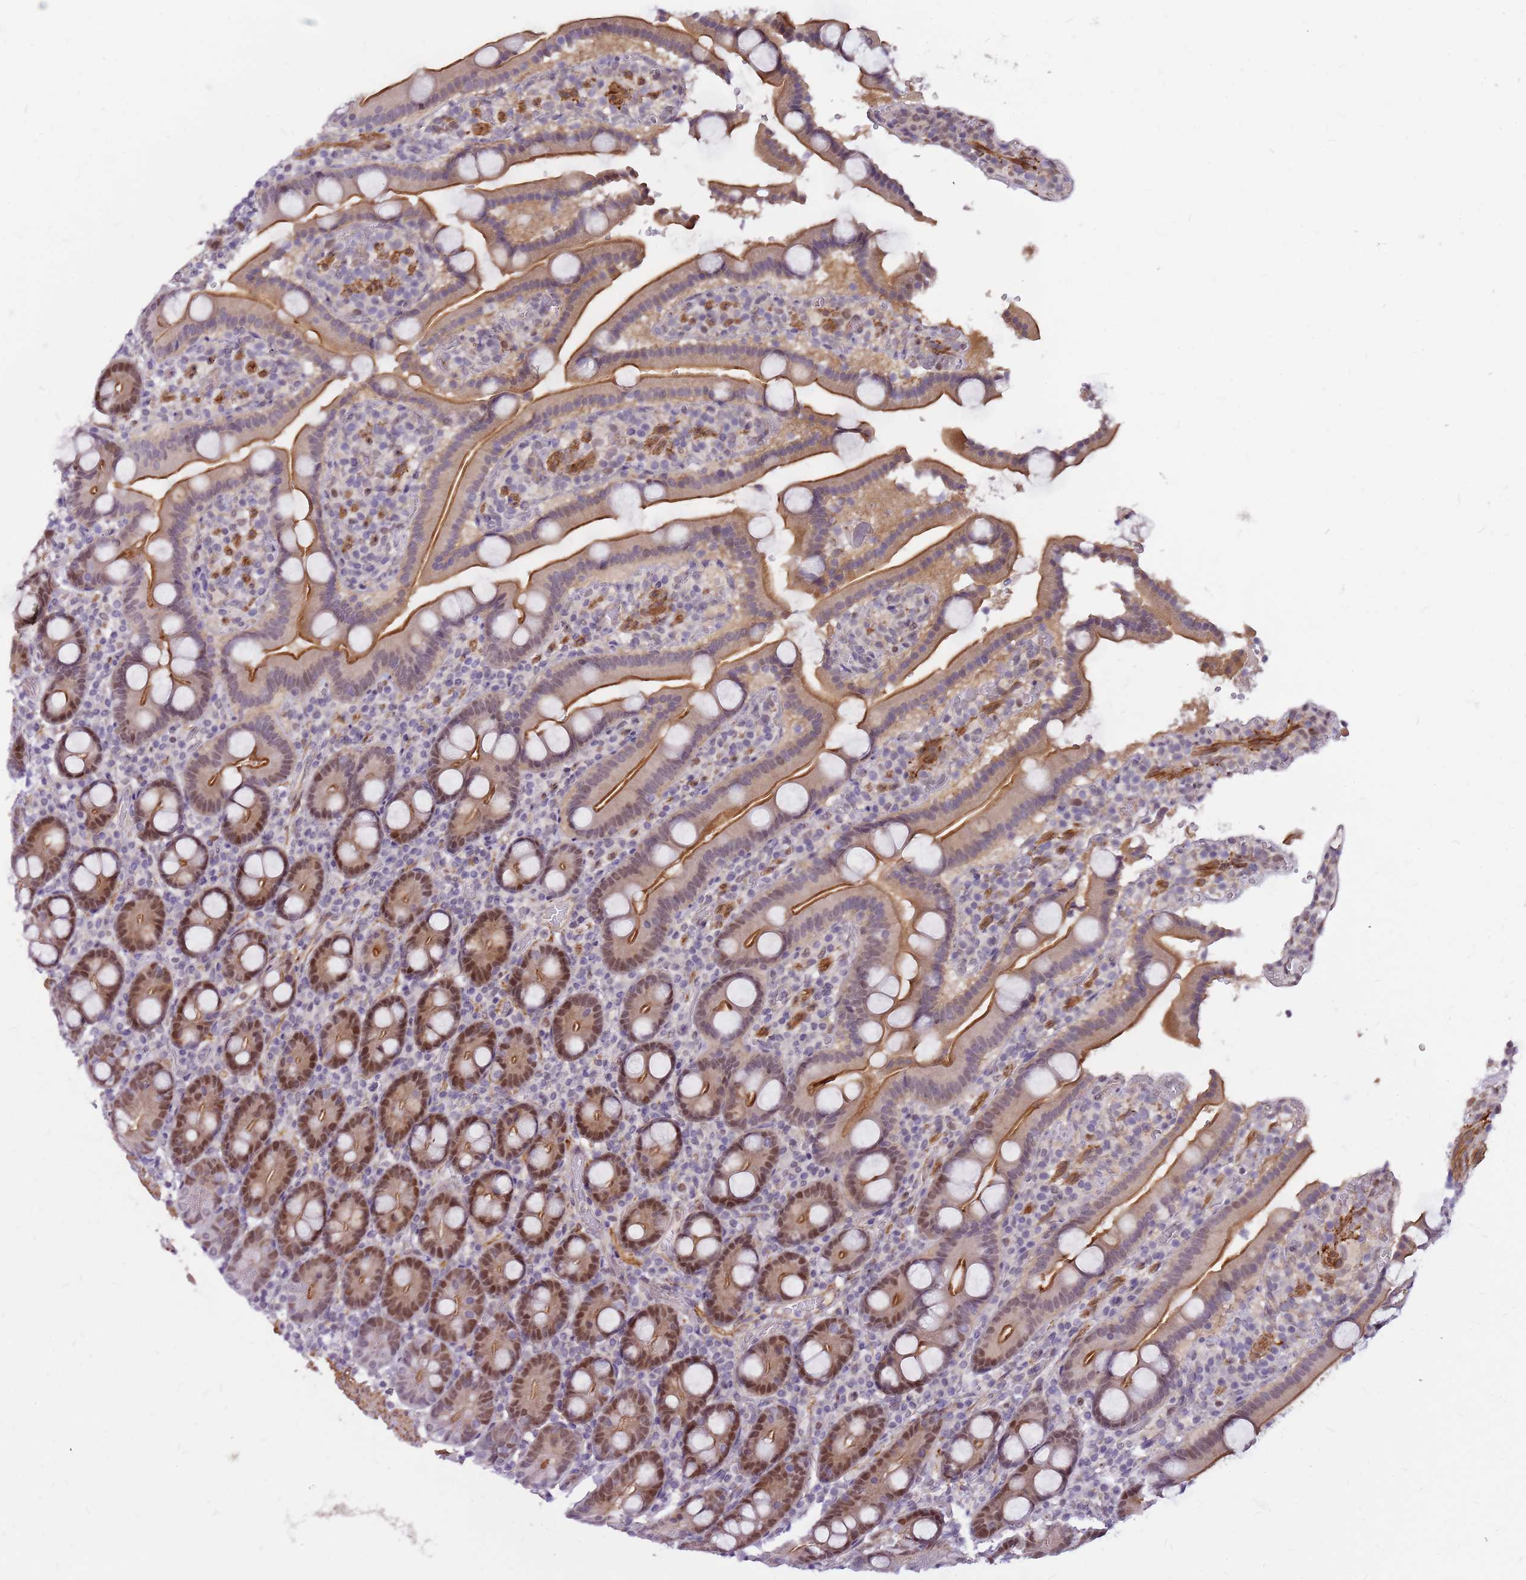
{"staining": {"intensity": "moderate", "quantity": ">75%", "location": "cytoplasmic/membranous,nuclear"}, "tissue": "duodenum", "cell_type": "Glandular cells", "image_type": "normal", "snomed": [{"axis": "morphology", "description": "Normal tissue, NOS"}, {"axis": "topography", "description": "Duodenum"}], "caption": "Protein analysis of benign duodenum exhibits moderate cytoplasmic/membranous,nuclear positivity in about >75% of glandular cells.", "gene": "POLE3", "patient": {"sex": "male", "age": 55}}